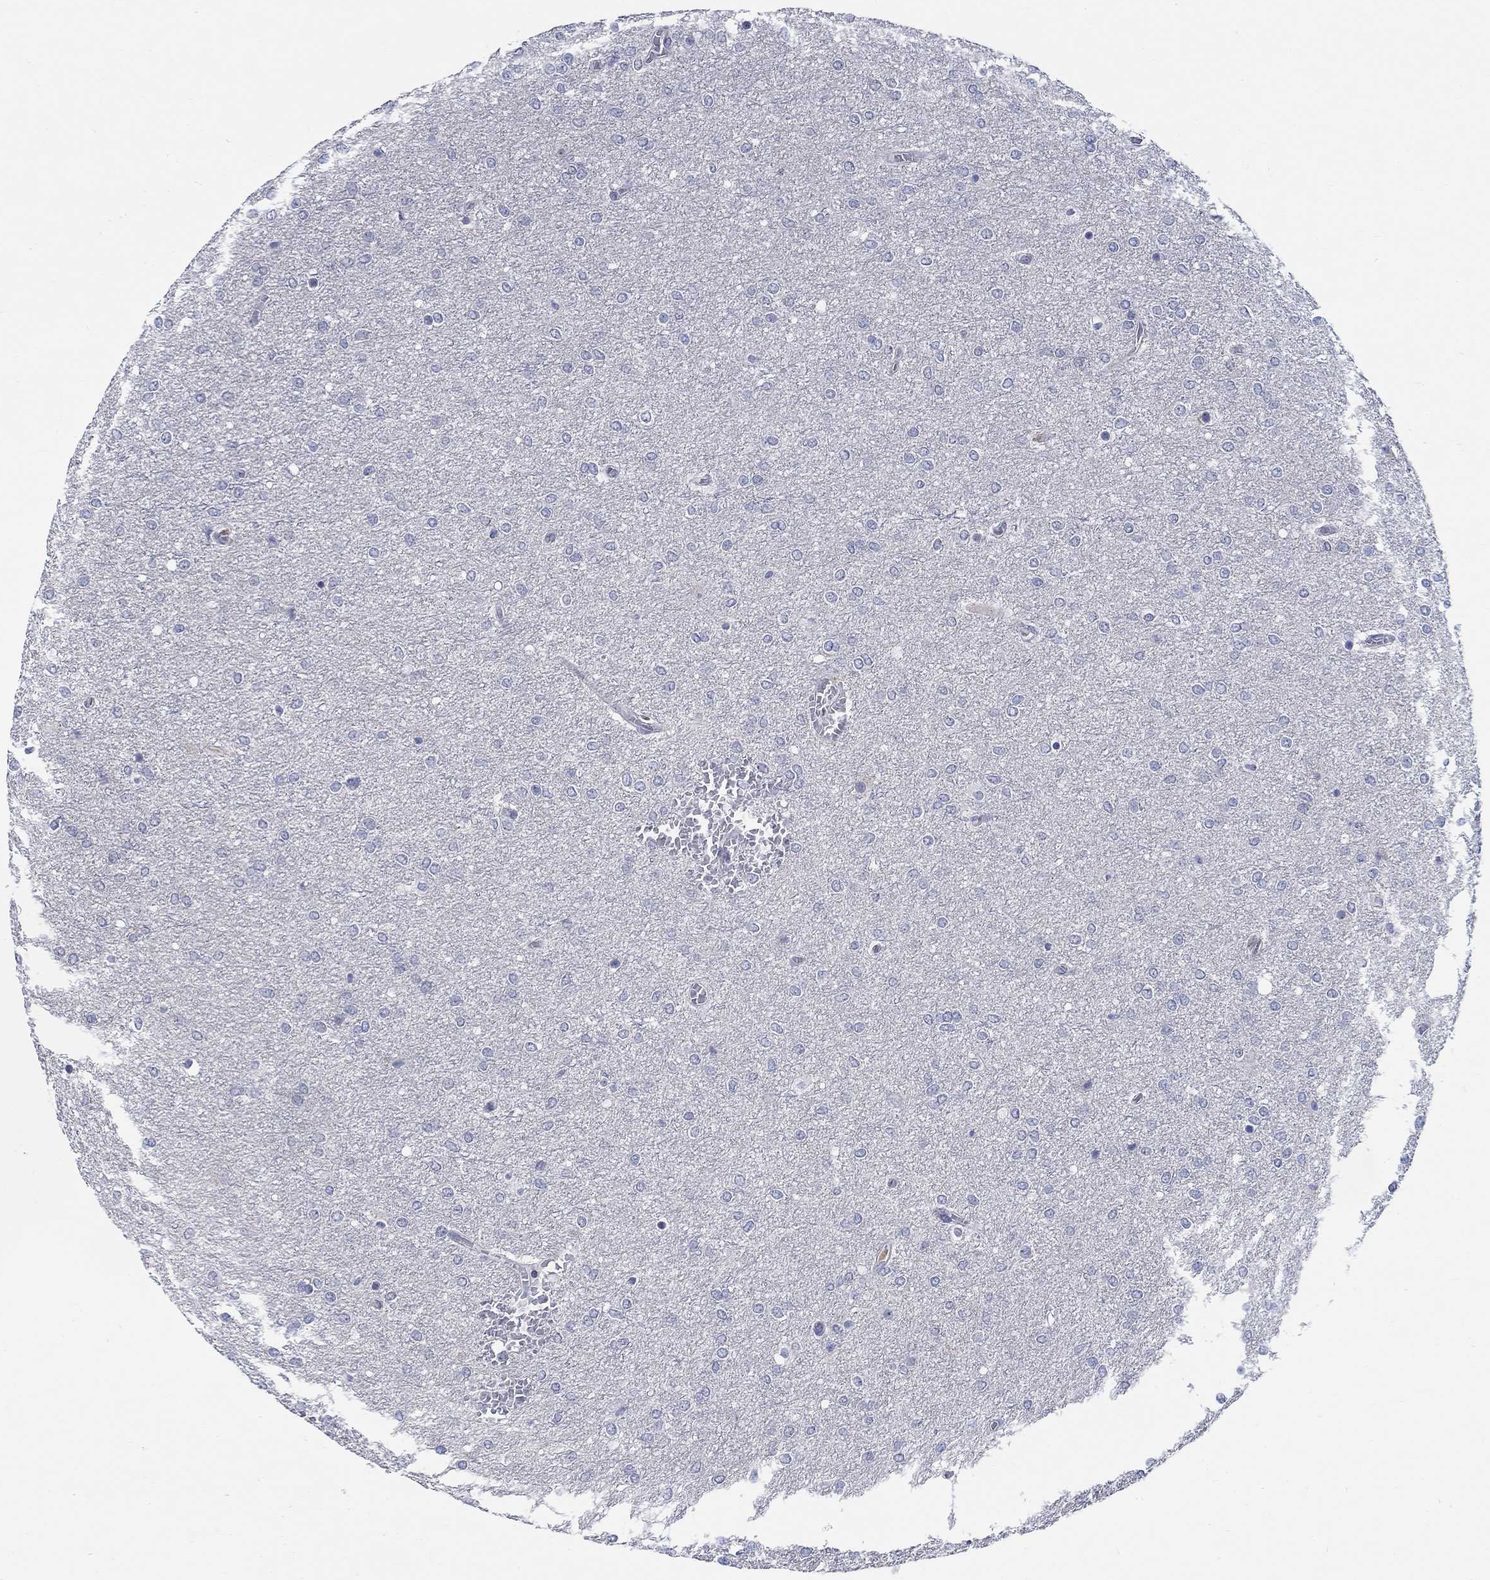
{"staining": {"intensity": "negative", "quantity": "none", "location": "none"}, "tissue": "glioma", "cell_type": "Tumor cells", "image_type": "cancer", "snomed": [{"axis": "morphology", "description": "Glioma, malignant, High grade"}, {"axis": "topography", "description": "Brain"}], "caption": "The image displays no staining of tumor cells in high-grade glioma (malignant). Nuclei are stained in blue.", "gene": "SMIM18", "patient": {"sex": "female", "age": 61}}